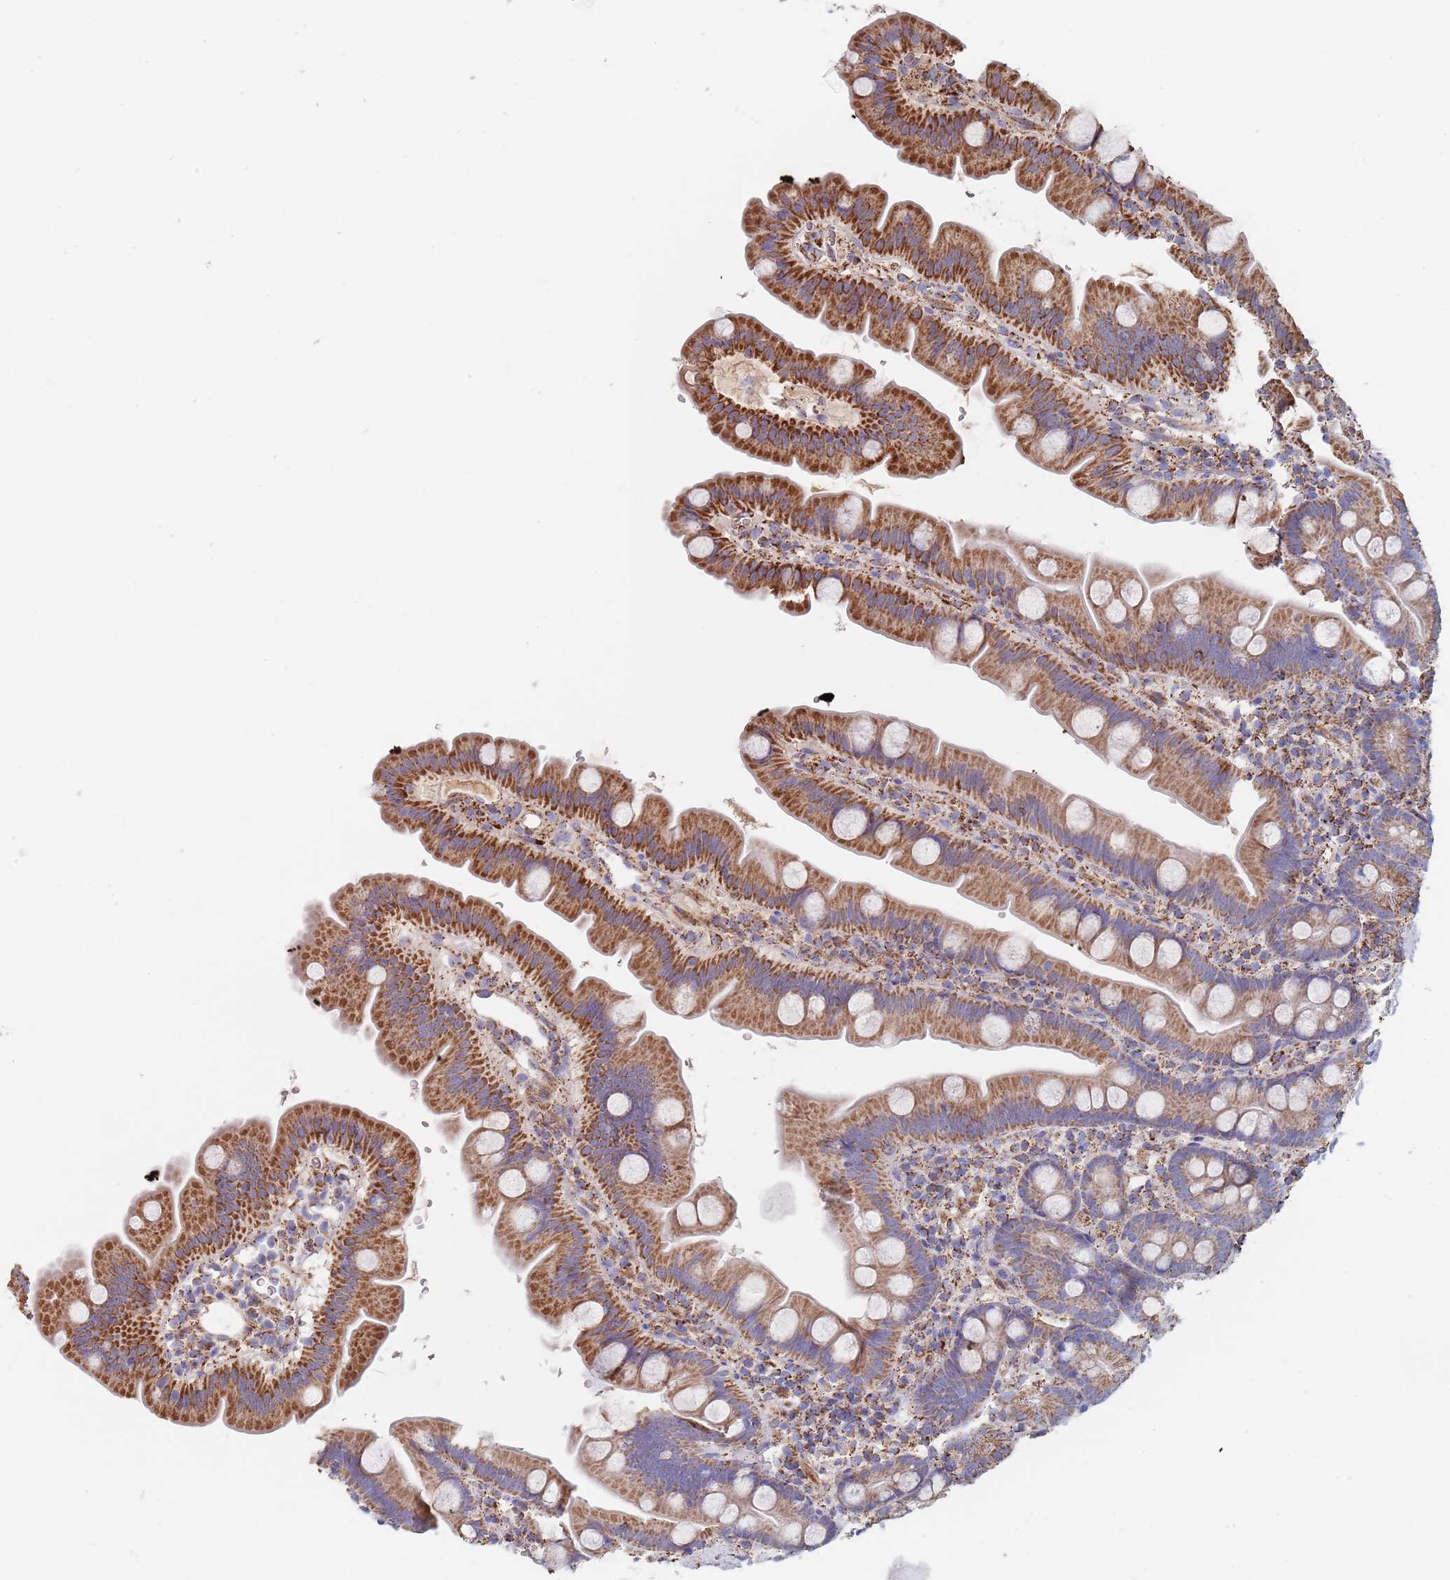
{"staining": {"intensity": "strong", "quantity": ">75%", "location": "cytoplasmic/membranous"}, "tissue": "small intestine", "cell_type": "Glandular cells", "image_type": "normal", "snomed": [{"axis": "morphology", "description": "Normal tissue, NOS"}, {"axis": "topography", "description": "Small intestine"}], "caption": "Small intestine stained with DAB immunohistochemistry exhibits high levels of strong cytoplasmic/membranous positivity in about >75% of glandular cells.", "gene": "PGP", "patient": {"sex": "female", "age": 68}}